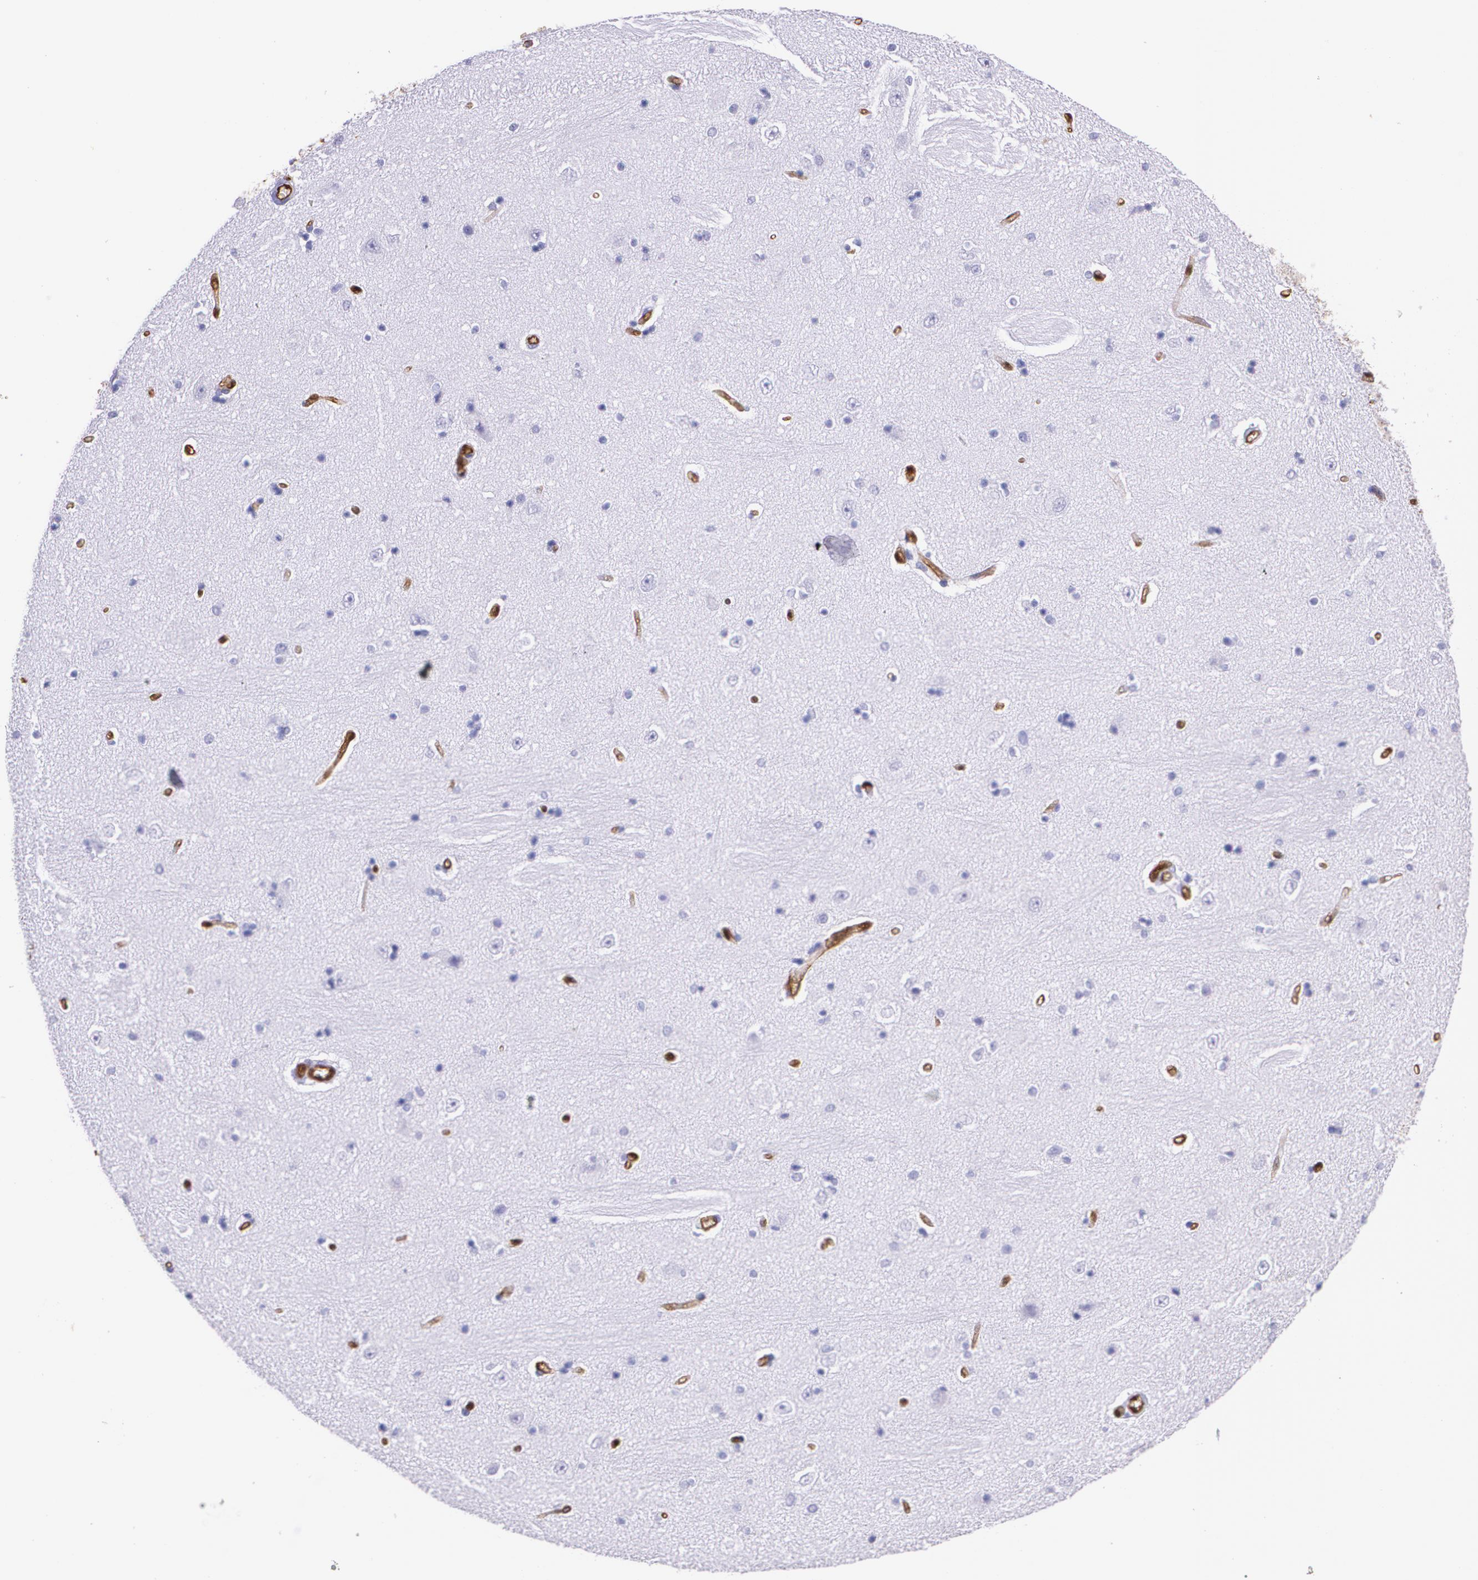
{"staining": {"intensity": "negative", "quantity": "none", "location": "none"}, "tissue": "hippocampus", "cell_type": "Glial cells", "image_type": "normal", "snomed": [{"axis": "morphology", "description": "Normal tissue, NOS"}, {"axis": "topography", "description": "Hippocampus"}], "caption": "Glial cells show no significant protein positivity in unremarkable hippocampus. The staining is performed using DAB (3,3'-diaminobenzidine) brown chromogen with nuclei counter-stained in using hematoxylin.", "gene": "MMP2", "patient": {"sex": "female", "age": 54}}